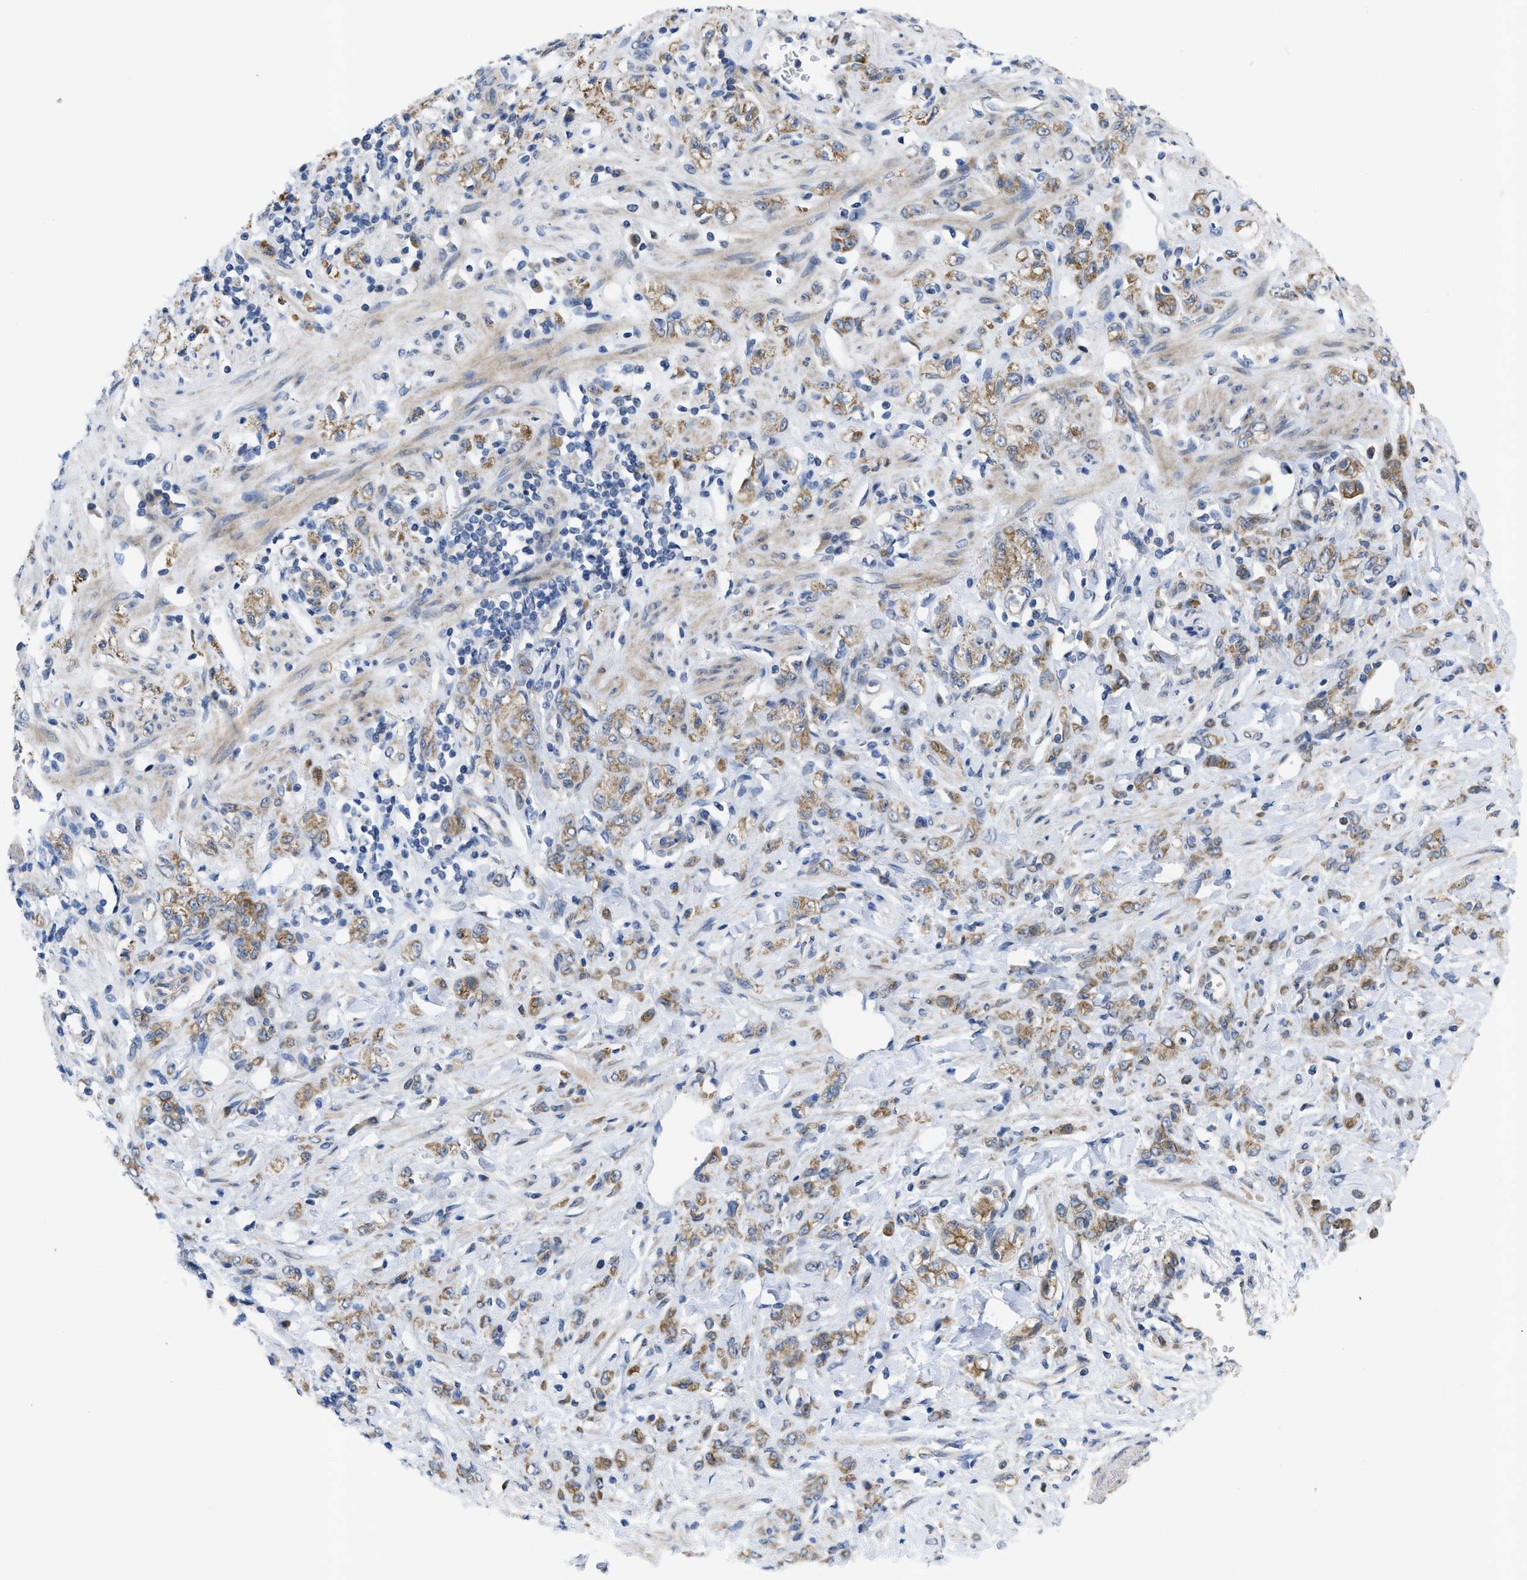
{"staining": {"intensity": "moderate", "quantity": ">75%", "location": "cytoplasmic/membranous"}, "tissue": "stomach cancer", "cell_type": "Tumor cells", "image_type": "cancer", "snomed": [{"axis": "morphology", "description": "Normal tissue, NOS"}, {"axis": "morphology", "description": "Adenocarcinoma, NOS"}, {"axis": "topography", "description": "Stomach"}], "caption": "The histopathology image exhibits a brown stain indicating the presence of a protein in the cytoplasmic/membranous of tumor cells in stomach cancer (adenocarcinoma).", "gene": "CDPF1", "patient": {"sex": "male", "age": 82}}